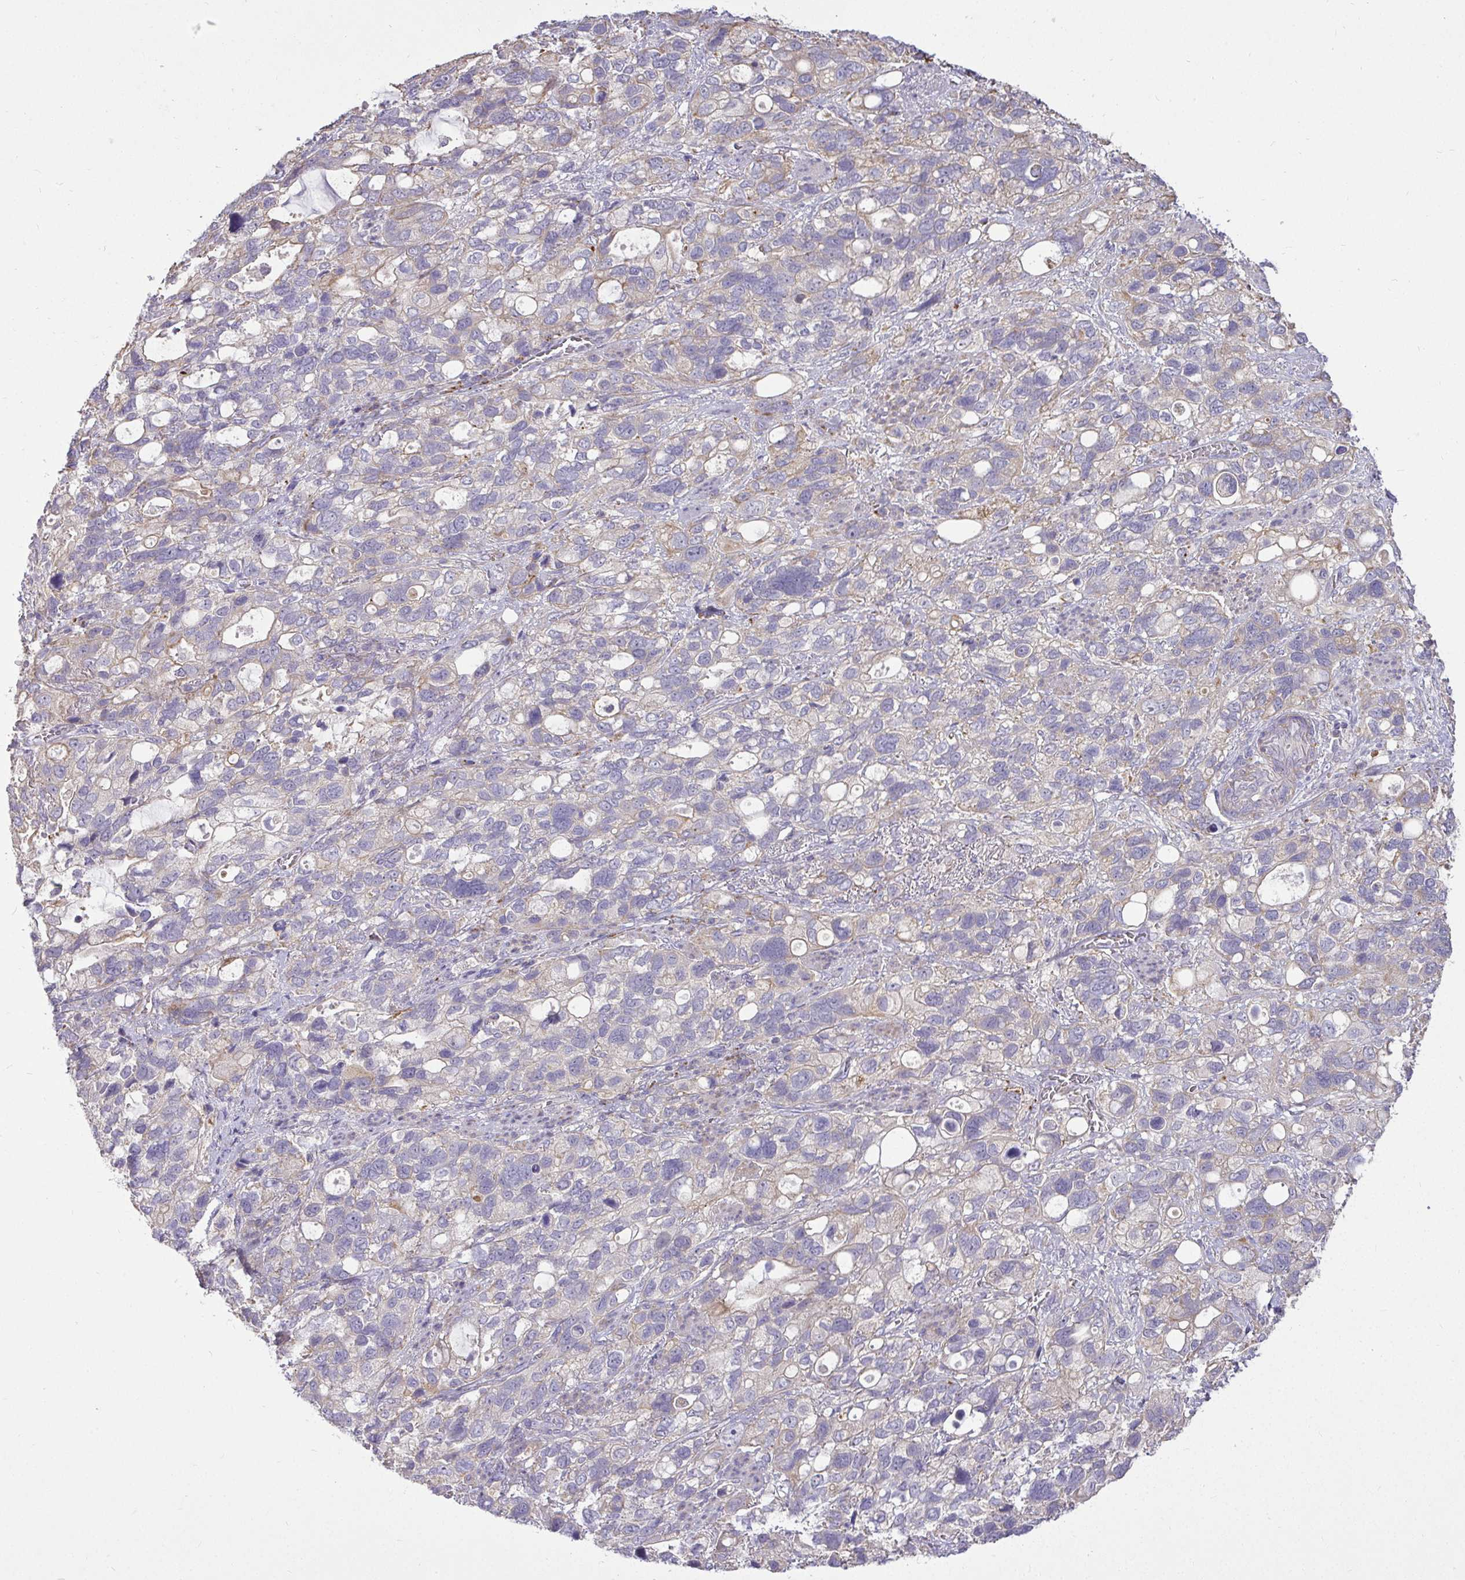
{"staining": {"intensity": "moderate", "quantity": "<25%", "location": "cytoplasmic/membranous"}, "tissue": "stomach cancer", "cell_type": "Tumor cells", "image_type": "cancer", "snomed": [{"axis": "morphology", "description": "Adenocarcinoma, NOS"}, {"axis": "topography", "description": "Stomach, upper"}], "caption": "Stomach cancer was stained to show a protein in brown. There is low levels of moderate cytoplasmic/membranous expression in about <25% of tumor cells.", "gene": "STRIP1", "patient": {"sex": "female", "age": 81}}